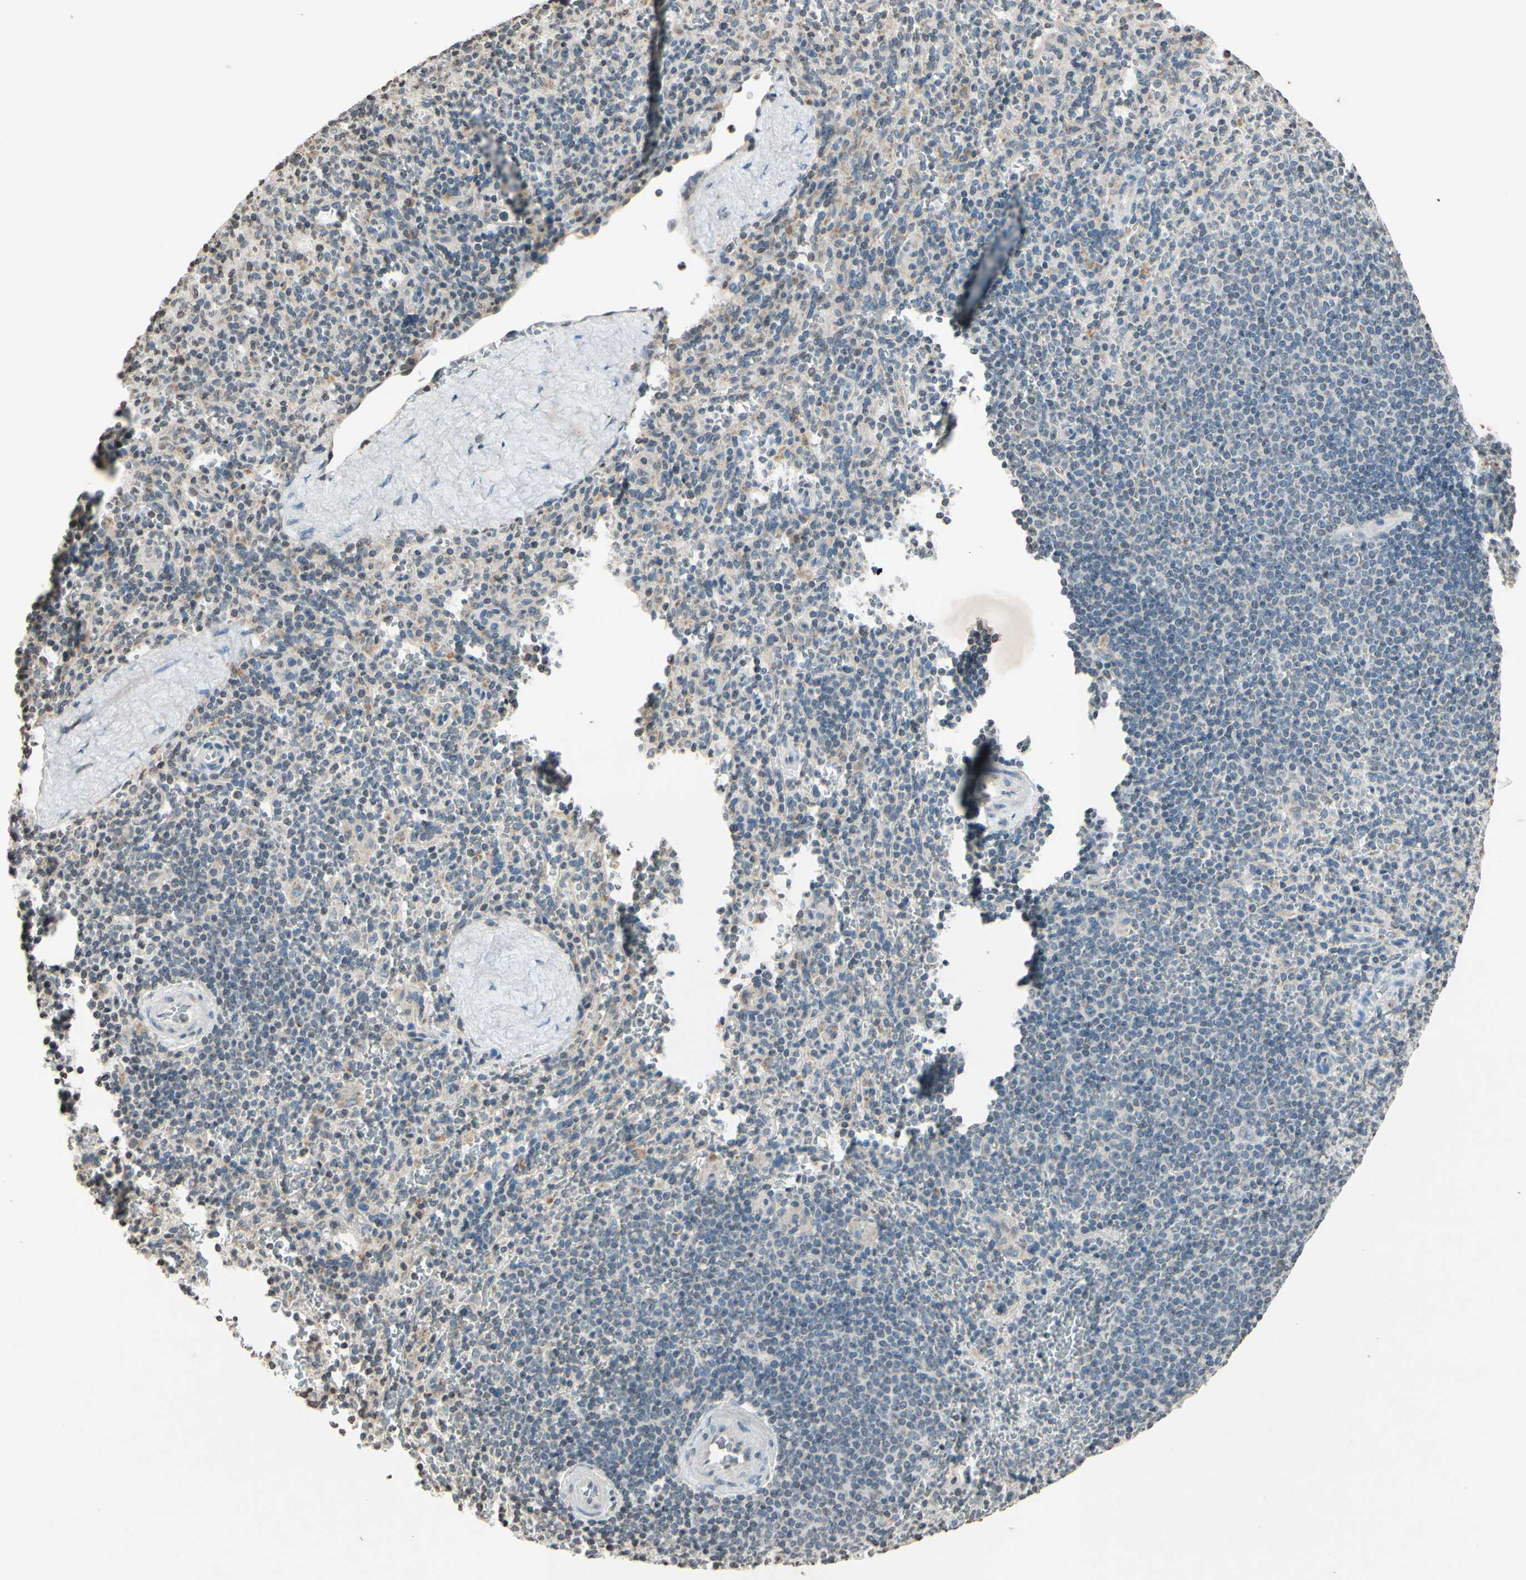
{"staining": {"intensity": "negative", "quantity": "none", "location": "none"}, "tissue": "spleen", "cell_type": "Cells in red pulp", "image_type": "normal", "snomed": [{"axis": "morphology", "description": "Normal tissue, NOS"}, {"axis": "topography", "description": "Spleen"}], "caption": "DAB (3,3'-diaminobenzidine) immunohistochemical staining of unremarkable spleen exhibits no significant positivity in cells in red pulp.", "gene": "CLDN11", "patient": {"sex": "male", "age": 36}}